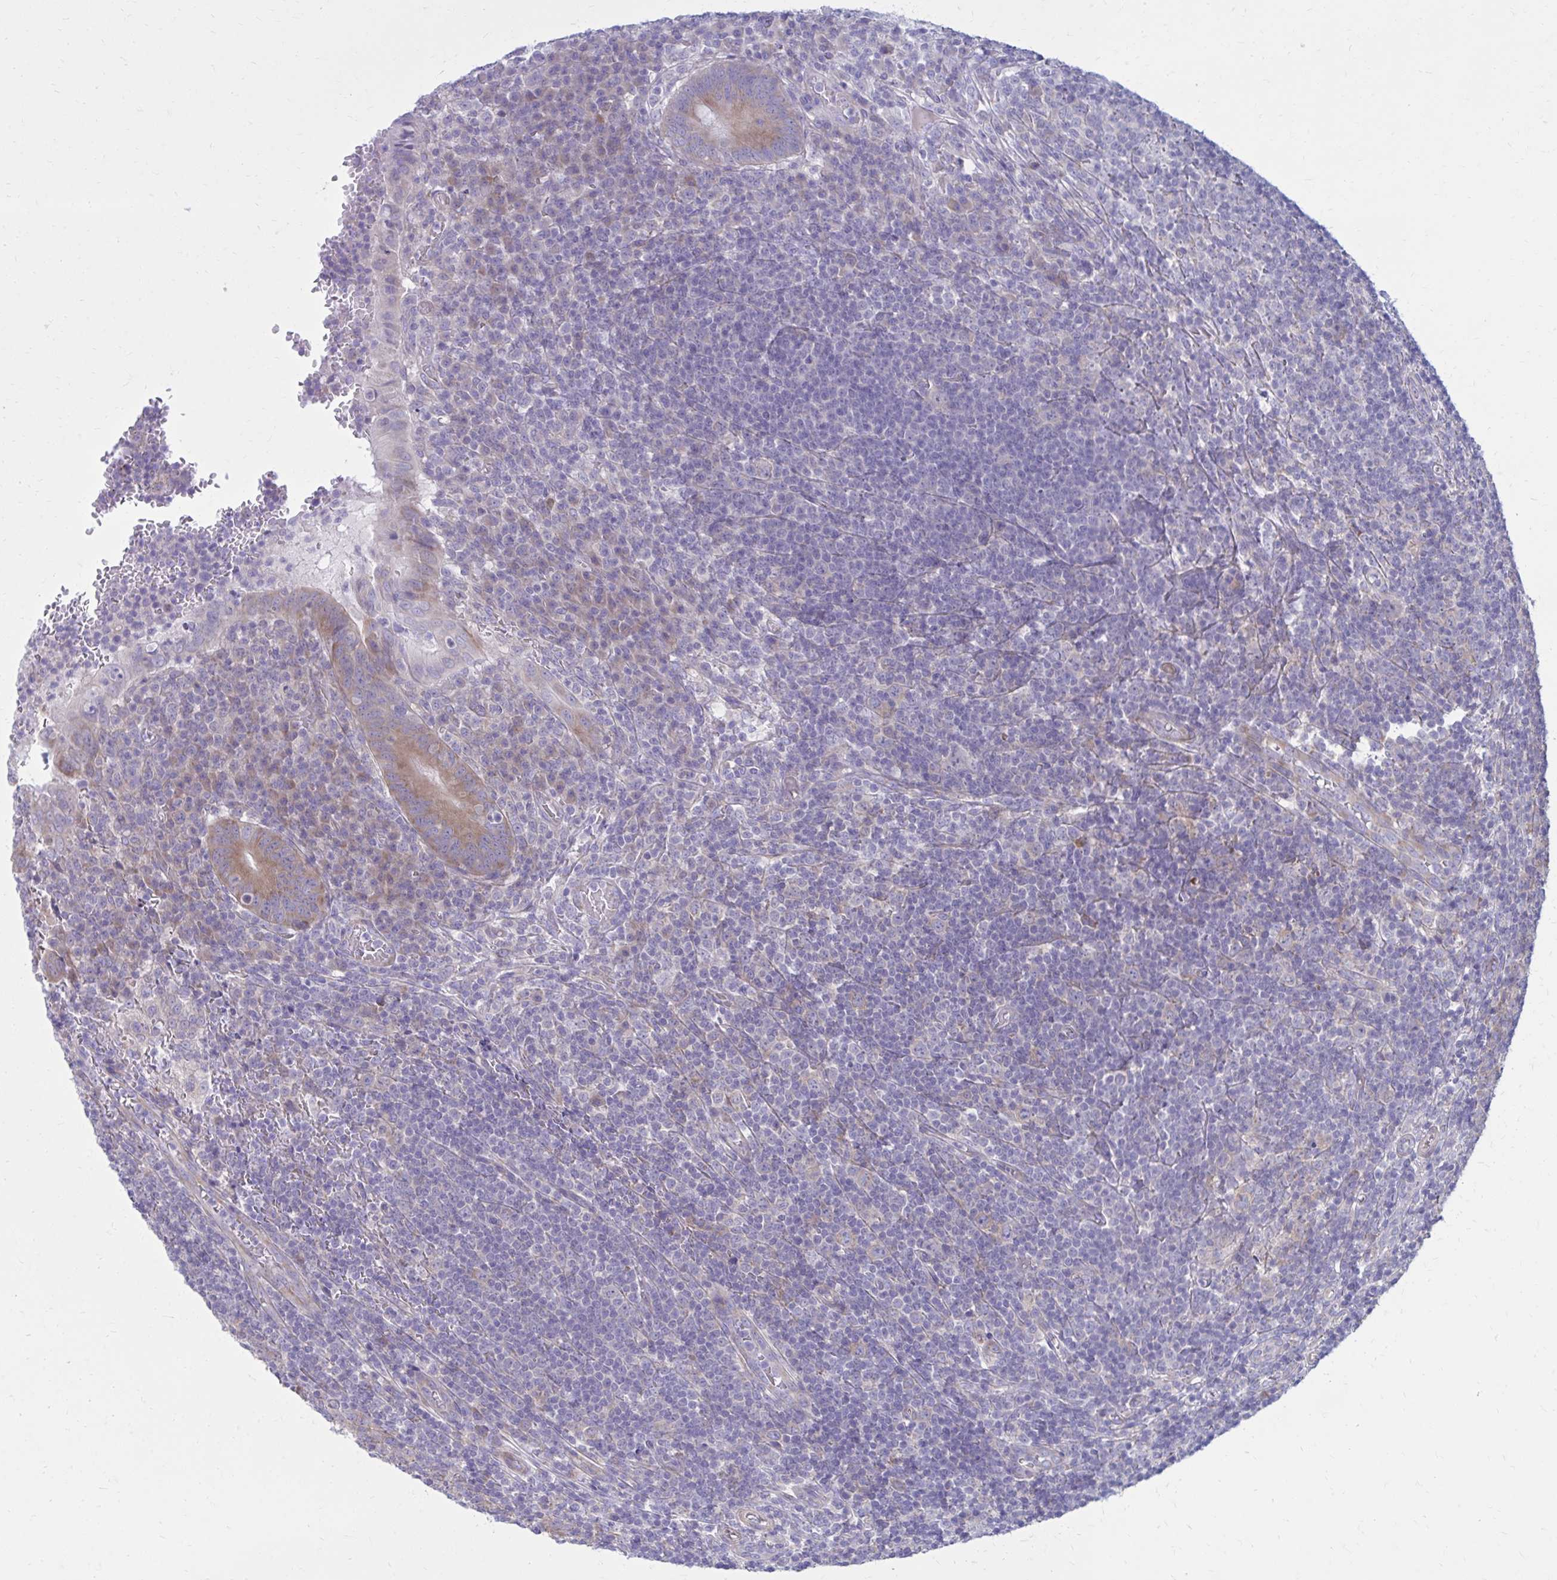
{"staining": {"intensity": "moderate", "quantity": ">75%", "location": "cytoplasmic/membranous"}, "tissue": "appendix", "cell_type": "Glandular cells", "image_type": "normal", "snomed": [{"axis": "morphology", "description": "Normal tissue, NOS"}, {"axis": "topography", "description": "Appendix"}], "caption": "An IHC histopathology image of normal tissue is shown. Protein staining in brown shows moderate cytoplasmic/membranous positivity in appendix within glandular cells. Using DAB (3,3'-diaminobenzidine) (brown) and hematoxylin (blue) stains, captured at high magnification using brightfield microscopy.", "gene": "GIGYF2", "patient": {"sex": "male", "age": 18}}